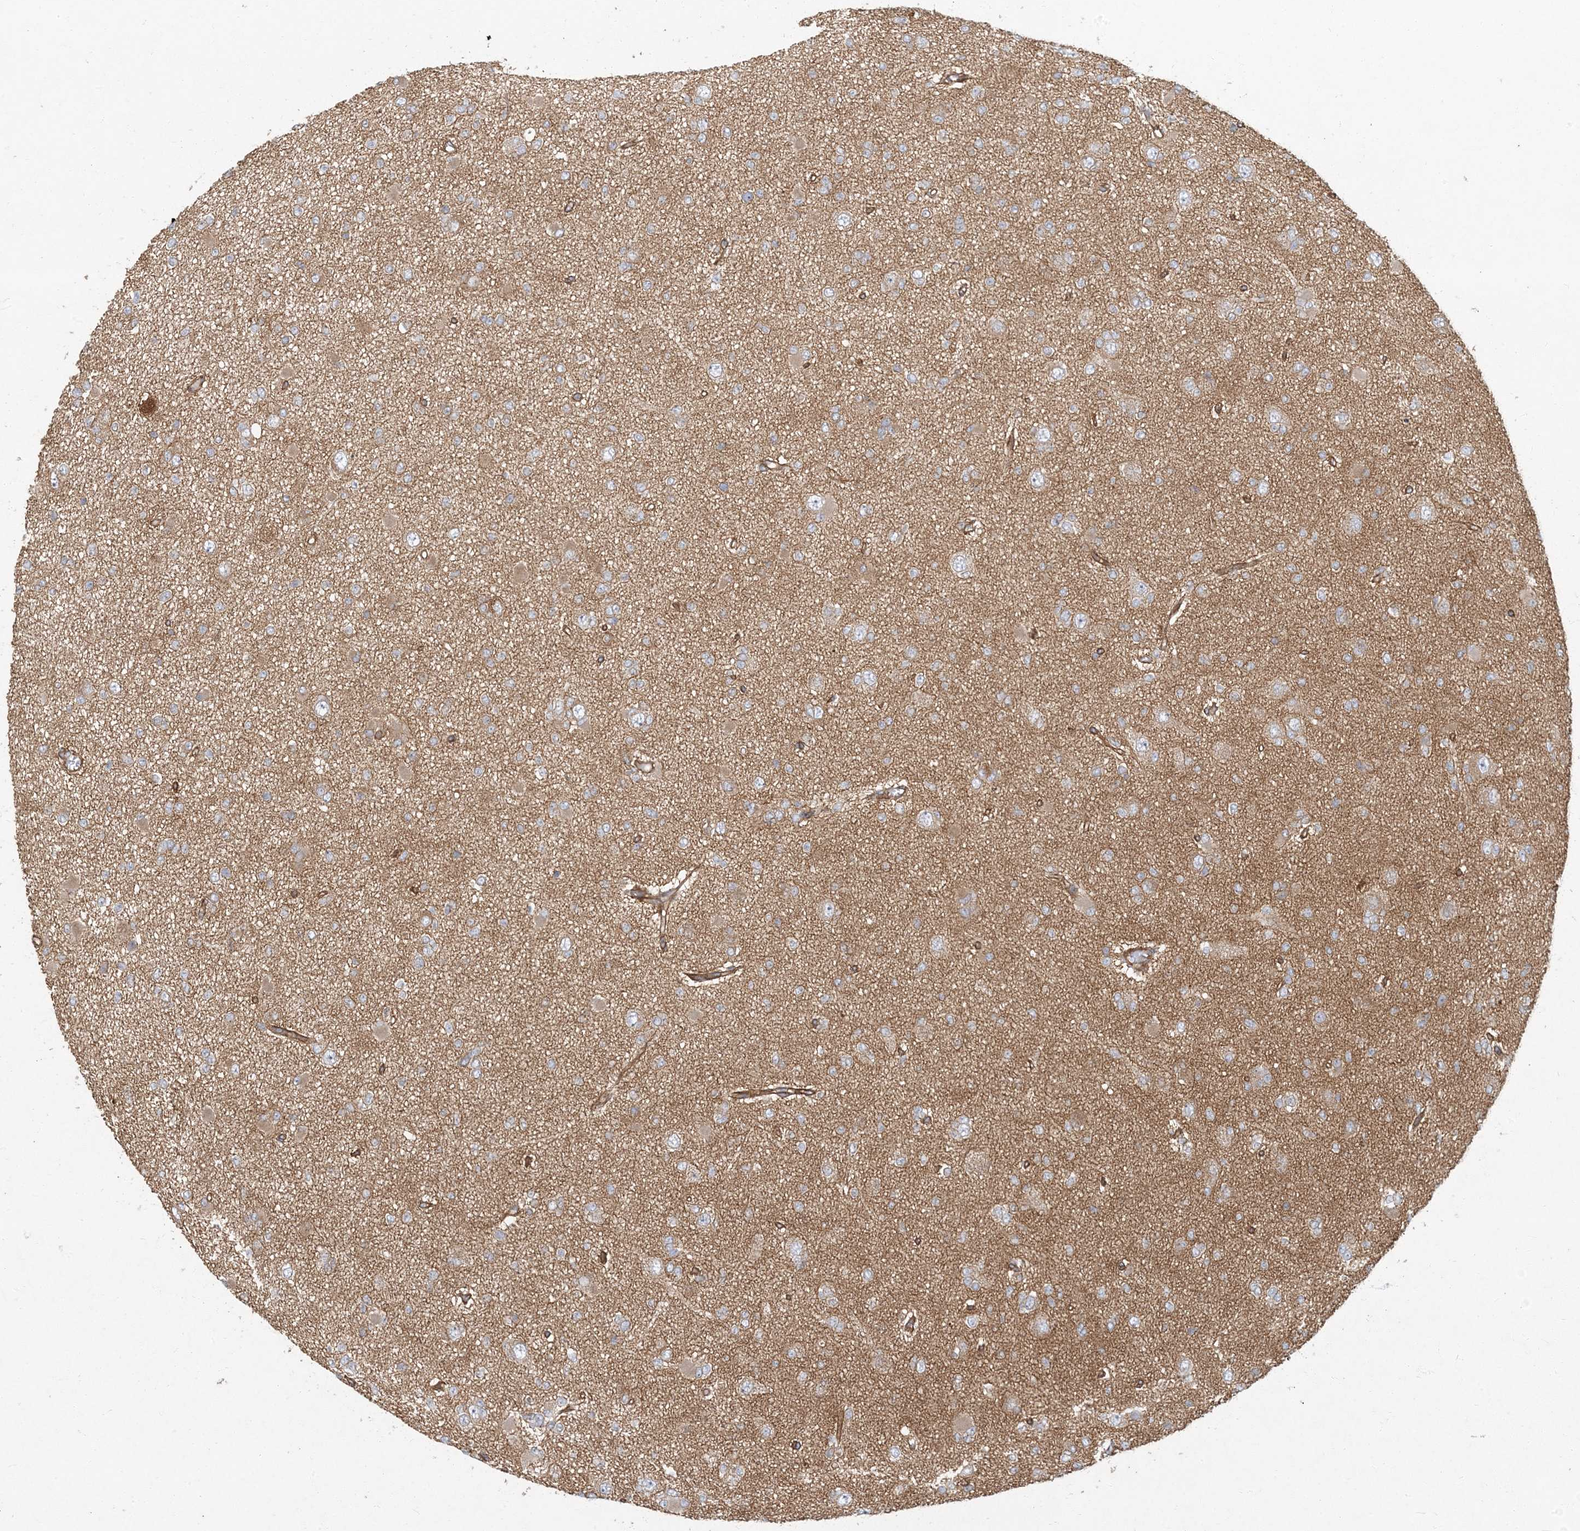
{"staining": {"intensity": "weak", "quantity": "25%-75%", "location": "cytoplasmic/membranous"}, "tissue": "glioma", "cell_type": "Tumor cells", "image_type": "cancer", "snomed": [{"axis": "morphology", "description": "Glioma, malignant, Low grade"}, {"axis": "topography", "description": "Brain"}], "caption": "Protein expression analysis of human malignant low-grade glioma reveals weak cytoplasmic/membranous positivity in about 25%-75% of tumor cells. The protein is shown in brown color, while the nuclei are stained blue.", "gene": "ATP23", "patient": {"sex": "female", "age": 22}}